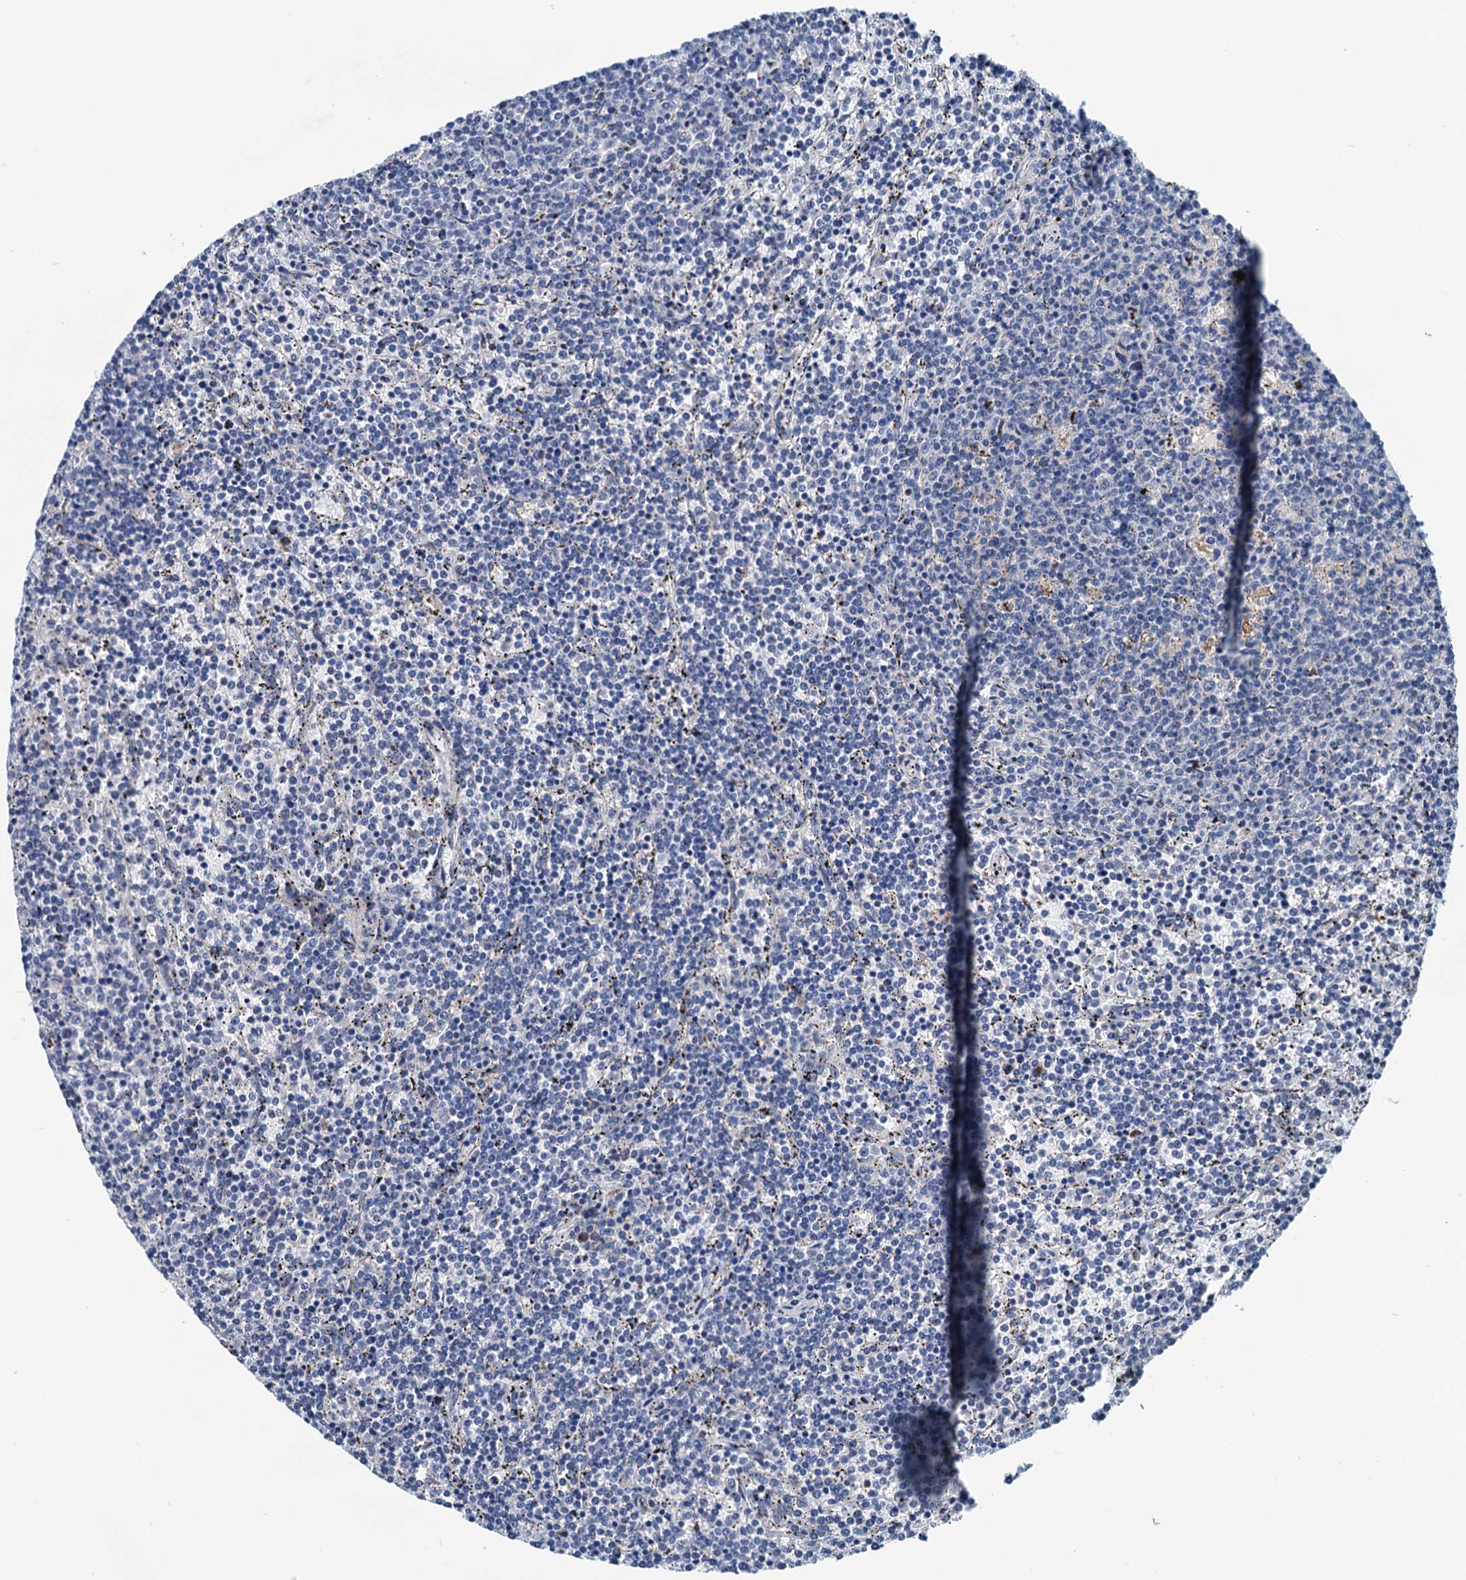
{"staining": {"intensity": "negative", "quantity": "none", "location": "none"}, "tissue": "lymphoma", "cell_type": "Tumor cells", "image_type": "cancer", "snomed": [{"axis": "morphology", "description": "Malignant lymphoma, non-Hodgkin's type, Low grade"}, {"axis": "topography", "description": "Spleen"}], "caption": "Tumor cells show no significant staining in lymphoma.", "gene": "SHLD1", "patient": {"sex": "female", "age": 50}}